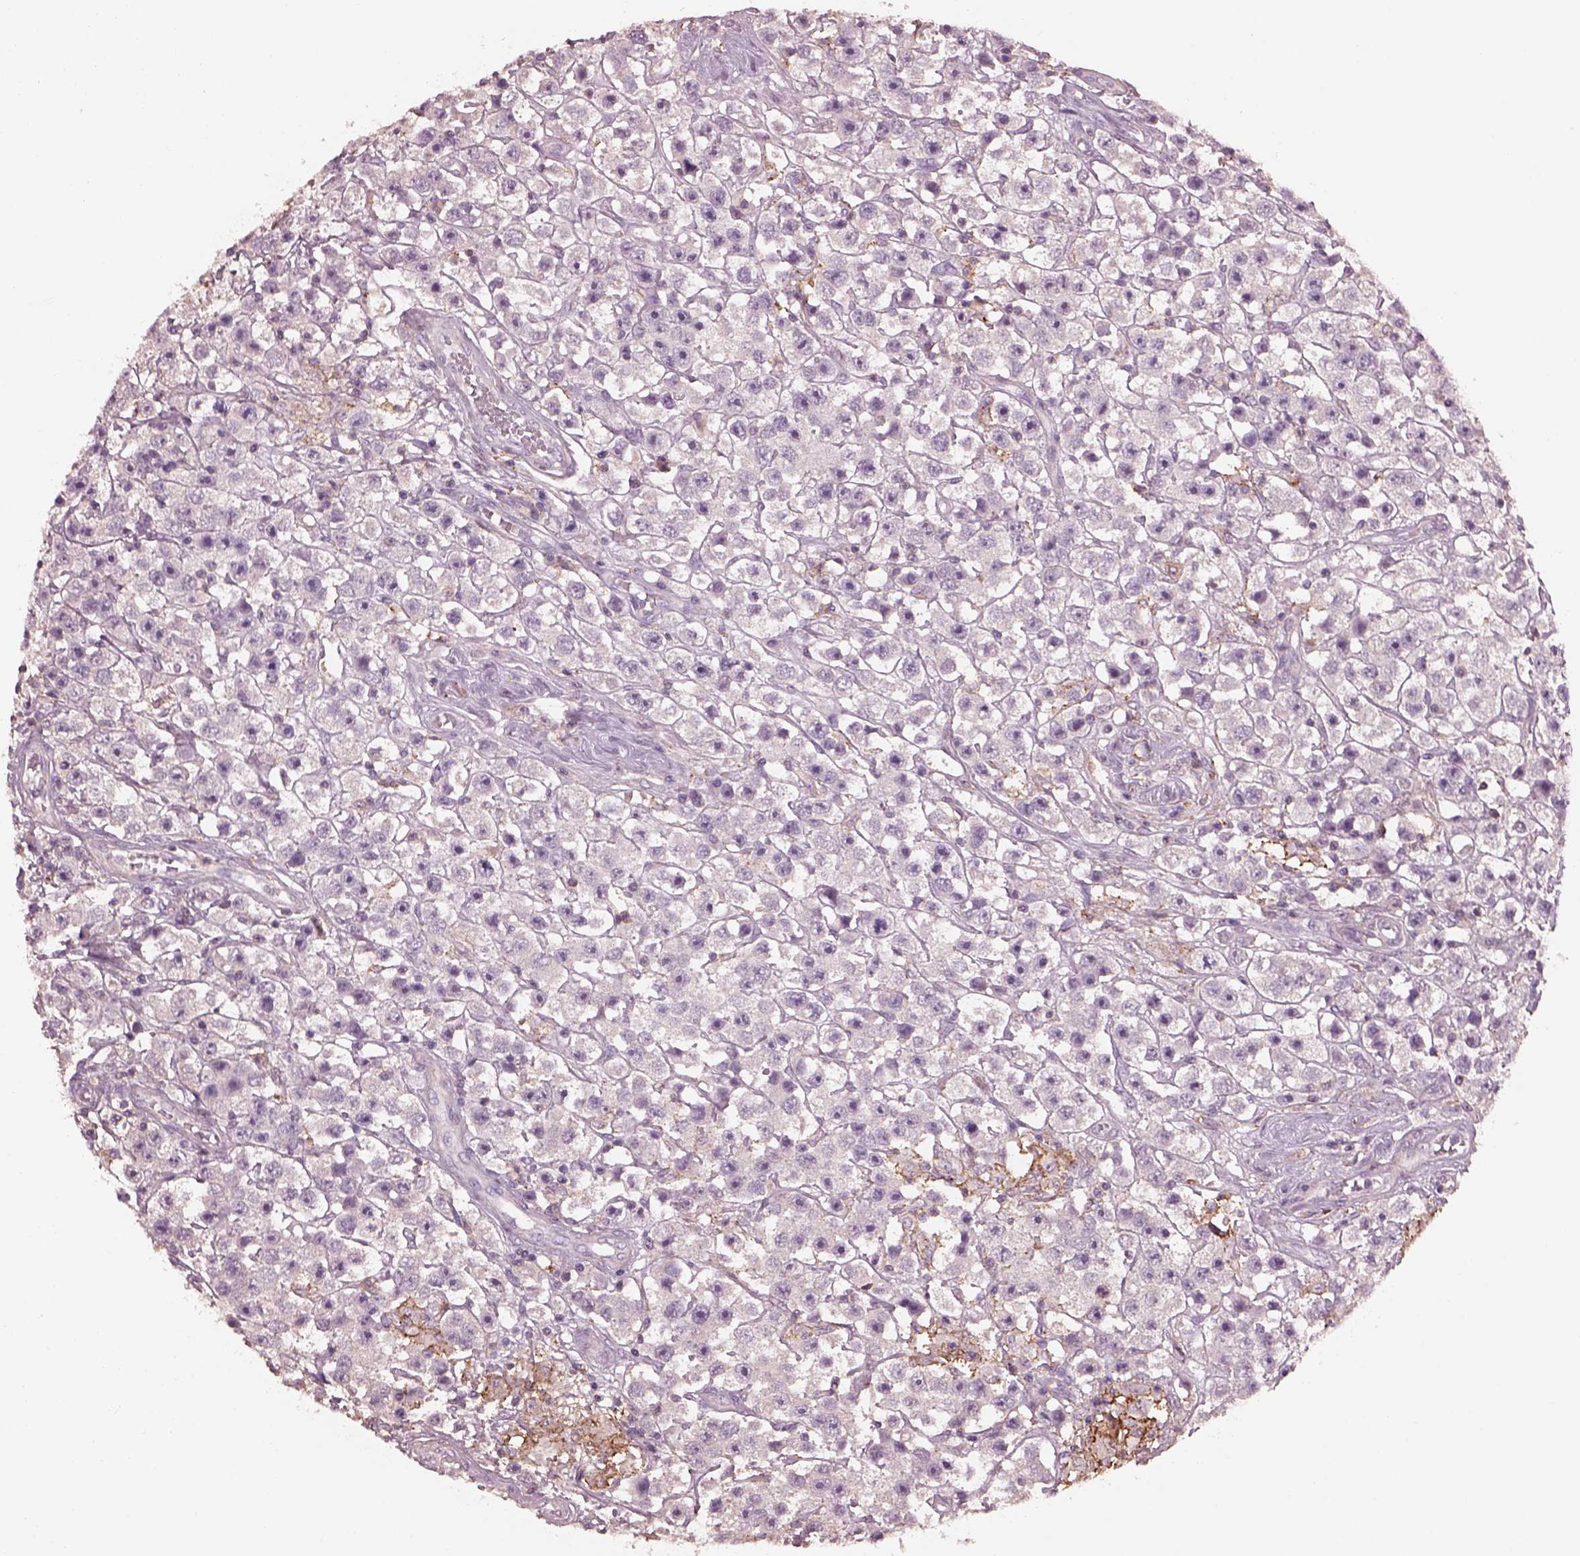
{"staining": {"intensity": "negative", "quantity": "none", "location": "none"}, "tissue": "testis cancer", "cell_type": "Tumor cells", "image_type": "cancer", "snomed": [{"axis": "morphology", "description": "Seminoma, NOS"}, {"axis": "topography", "description": "Testis"}], "caption": "A high-resolution image shows immunohistochemistry (IHC) staining of seminoma (testis), which exhibits no significant expression in tumor cells.", "gene": "SRI", "patient": {"sex": "male", "age": 45}}